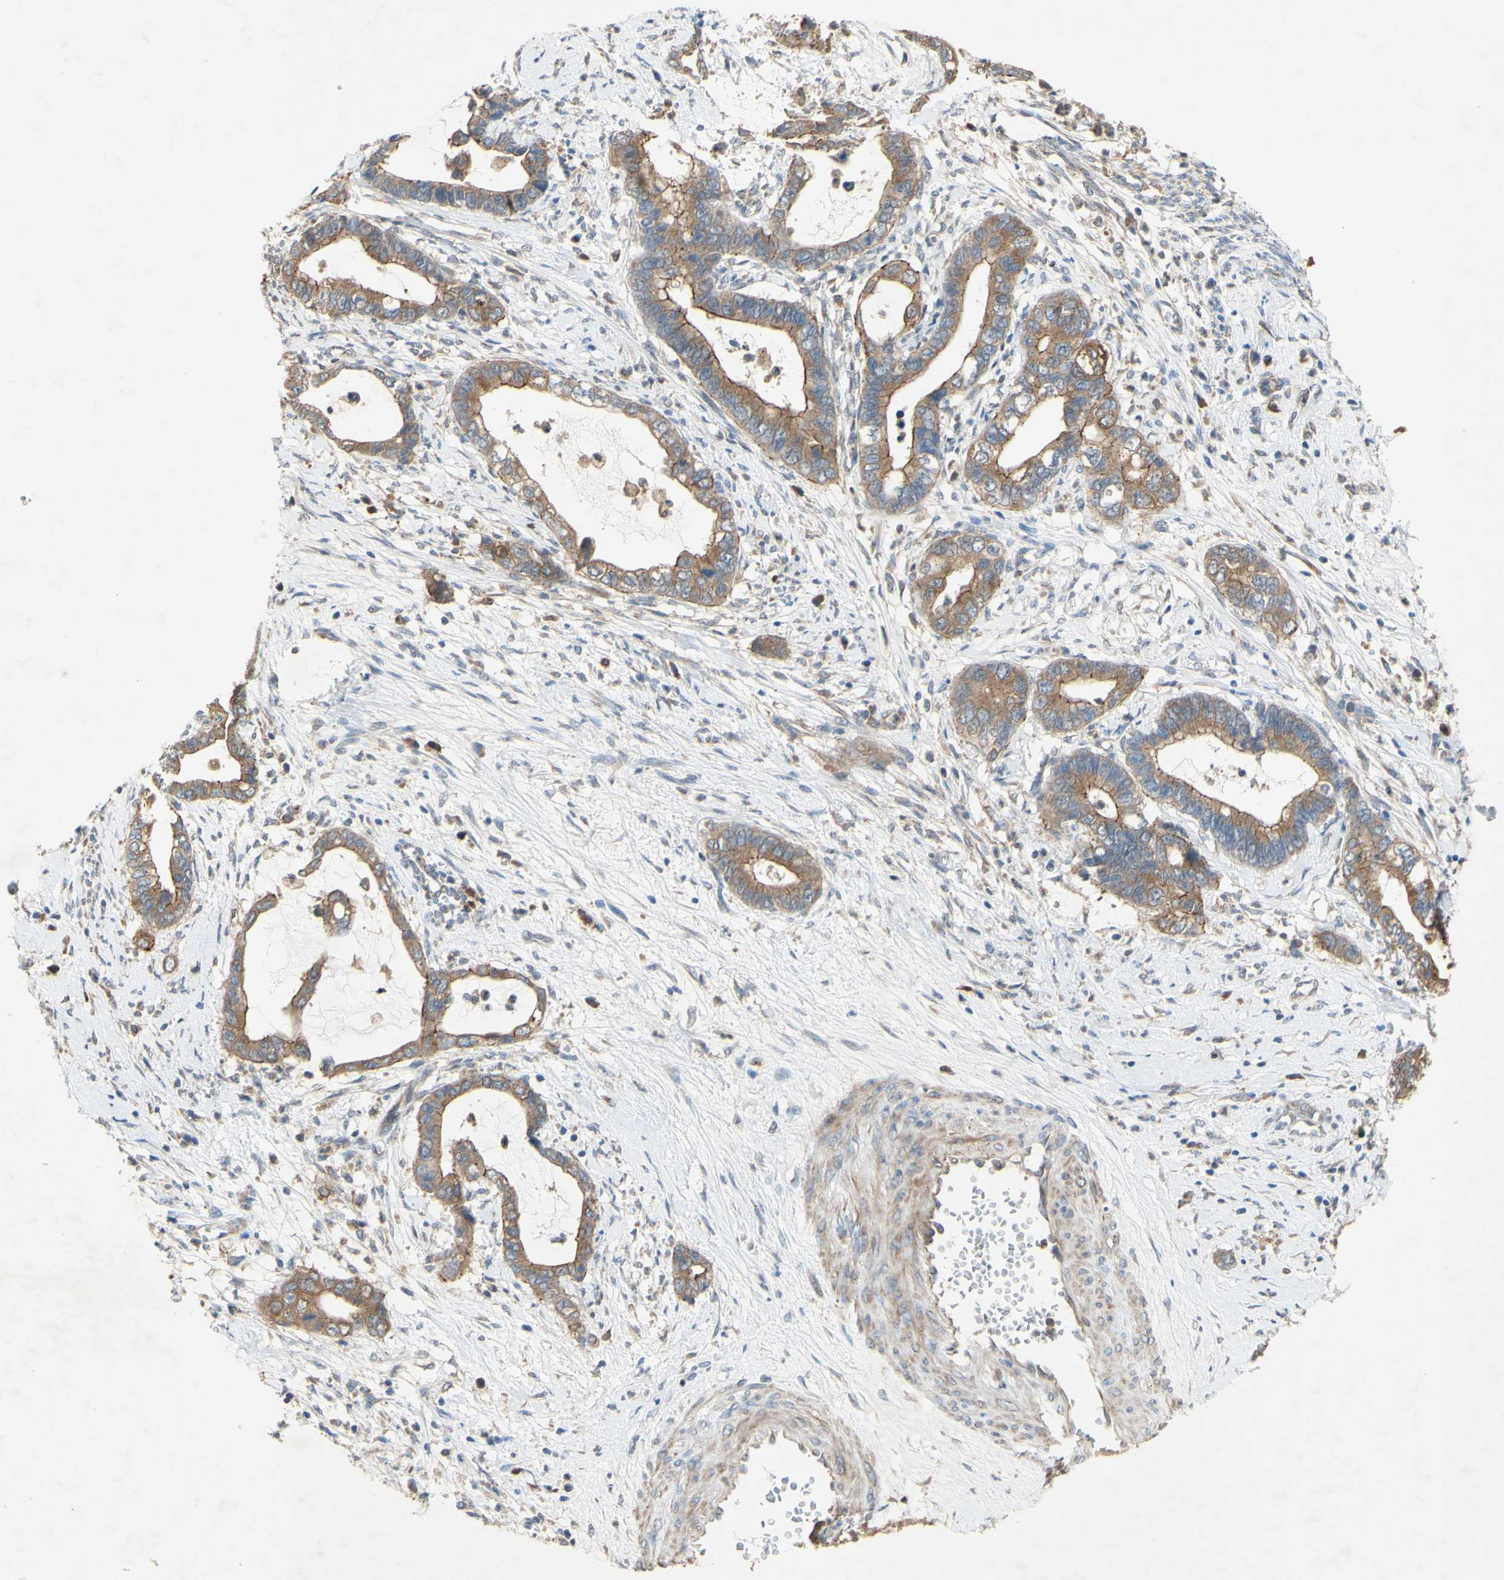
{"staining": {"intensity": "moderate", "quantity": ">75%", "location": "cytoplasmic/membranous"}, "tissue": "cervical cancer", "cell_type": "Tumor cells", "image_type": "cancer", "snomed": [{"axis": "morphology", "description": "Adenocarcinoma, NOS"}, {"axis": "topography", "description": "Cervix"}], "caption": "This micrograph exhibits immunohistochemistry (IHC) staining of human cervical cancer, with medium moderate cytoplasmic/membranous staining in about >75% of tumor cells.", "gene": "PDGFB", "patient": {"sex": "female", "age": 44}}